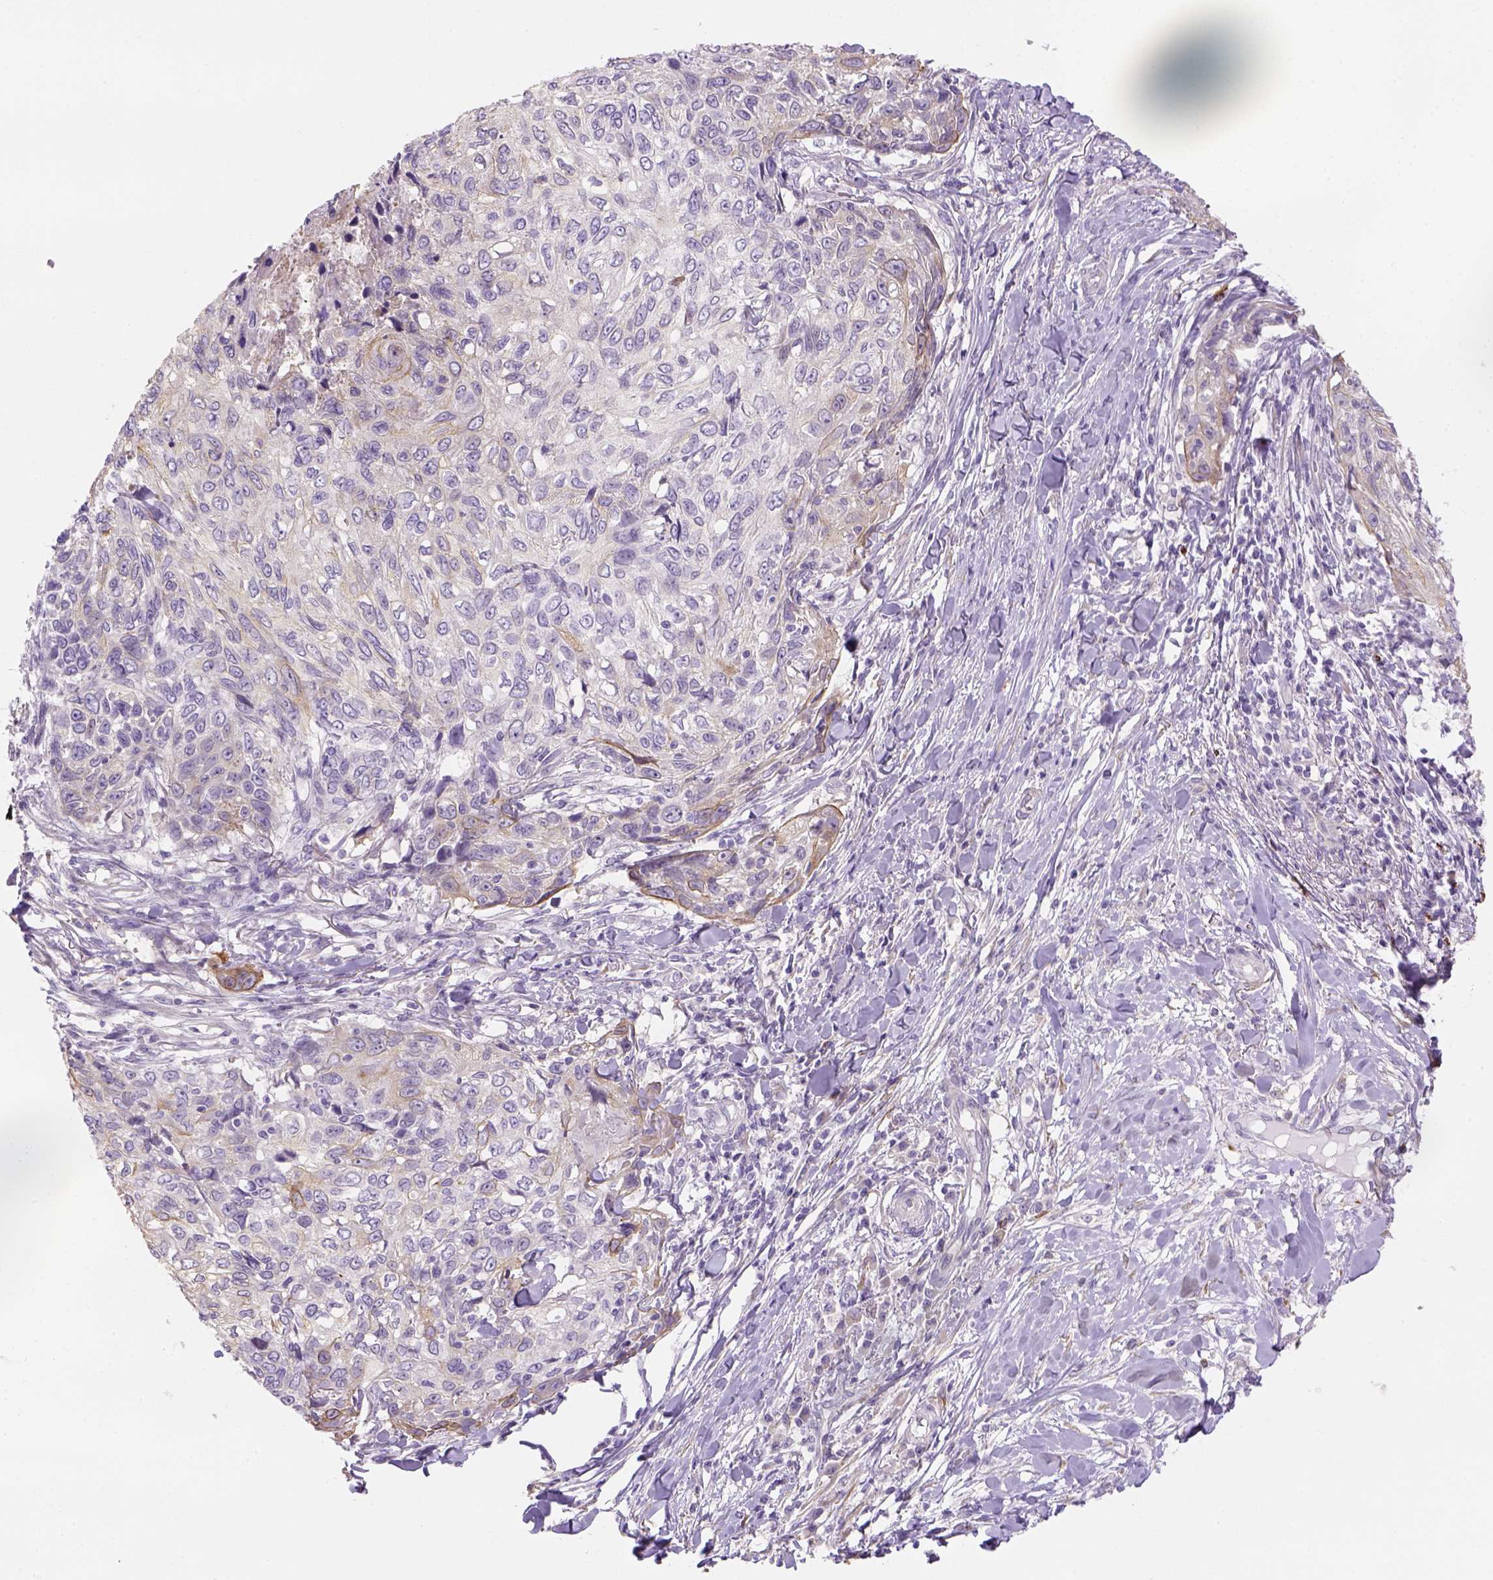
{"staining": {"intensity": "moderate", "quantity": "<25%", "location": "cytoplasmic/membranous"}, "tissue": "skin cancer", "cell_type": "Tumor cells", "image_type": "cancer", "snomed": [{"axis": "morphology", "description": "Squamous cell carcinoma, NOS"}, {"axis": "topography", "description": "Skin"}], "caption": "Protein staining of skin cancer (squamous cell carcinoma) tissue exhibits moderate cytoplasmic/membranous positivity in about <25% of tumor cells. The protein is stained brown, and the nuclei are stained in blue (DAB (3,3'-diaminobenzidine) IHC with brightfield microscopy, high magnification).", "gene": "CACNB1", "patient": {"sex": "male", "age": 92}}